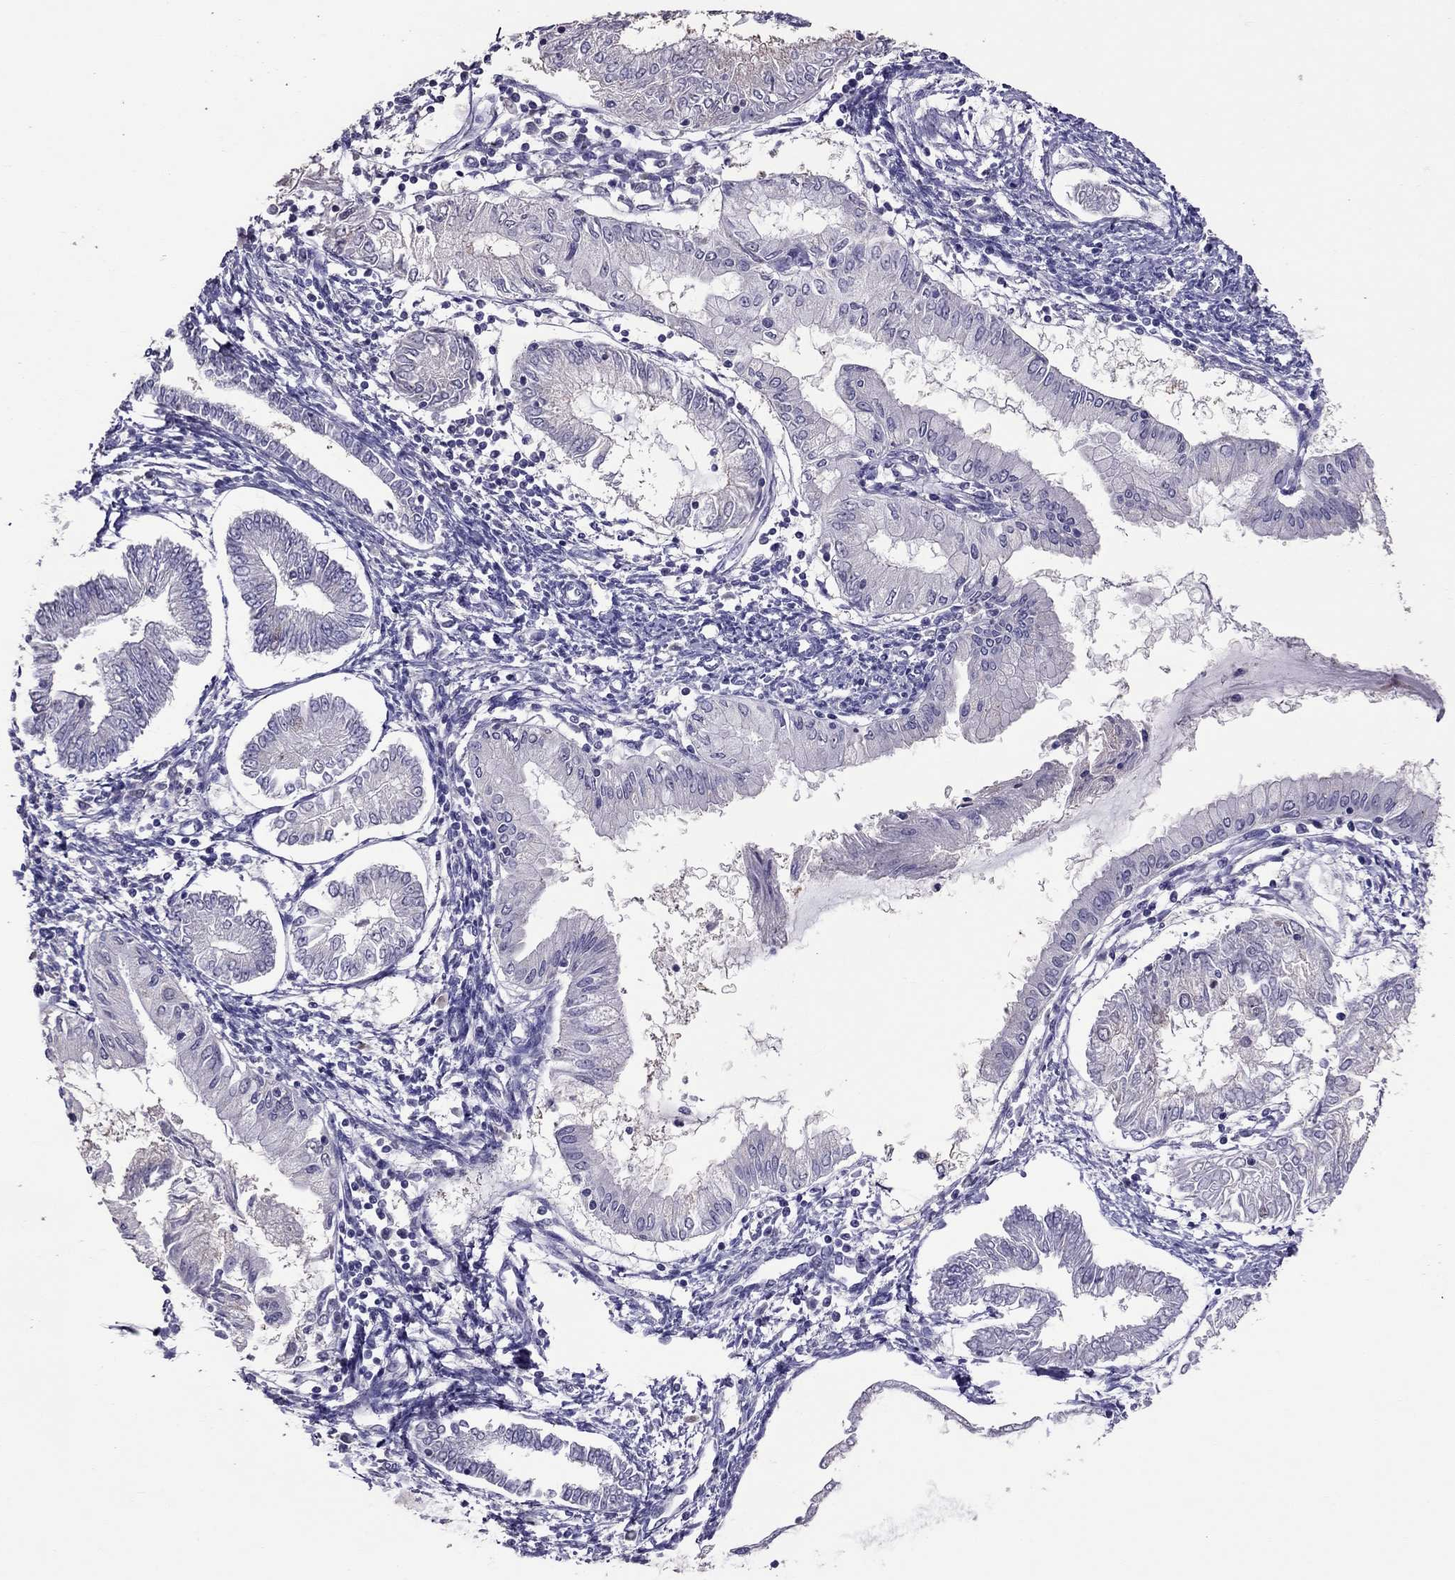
{"staining": {"intensity": "moderate", "quantity": "<25%", "location": "cytoplasmic/membranous,nuclear"}, "tissue": "endometrial cancer", "cell_type": "Tumor cells", "image_type": "cancer", "snomed": [{"axis": "morphology", "description": "Adenocarcinoma, NOS"}, {"axis": "topography", "description": "Endometrium"}], "caption": "Human endometrial adenocarcinoma stained with a protein marker exhibits moderate staining in tumor cells.", "gene": "LRRC46", "patient": {"sex": "female", "age": 68}}